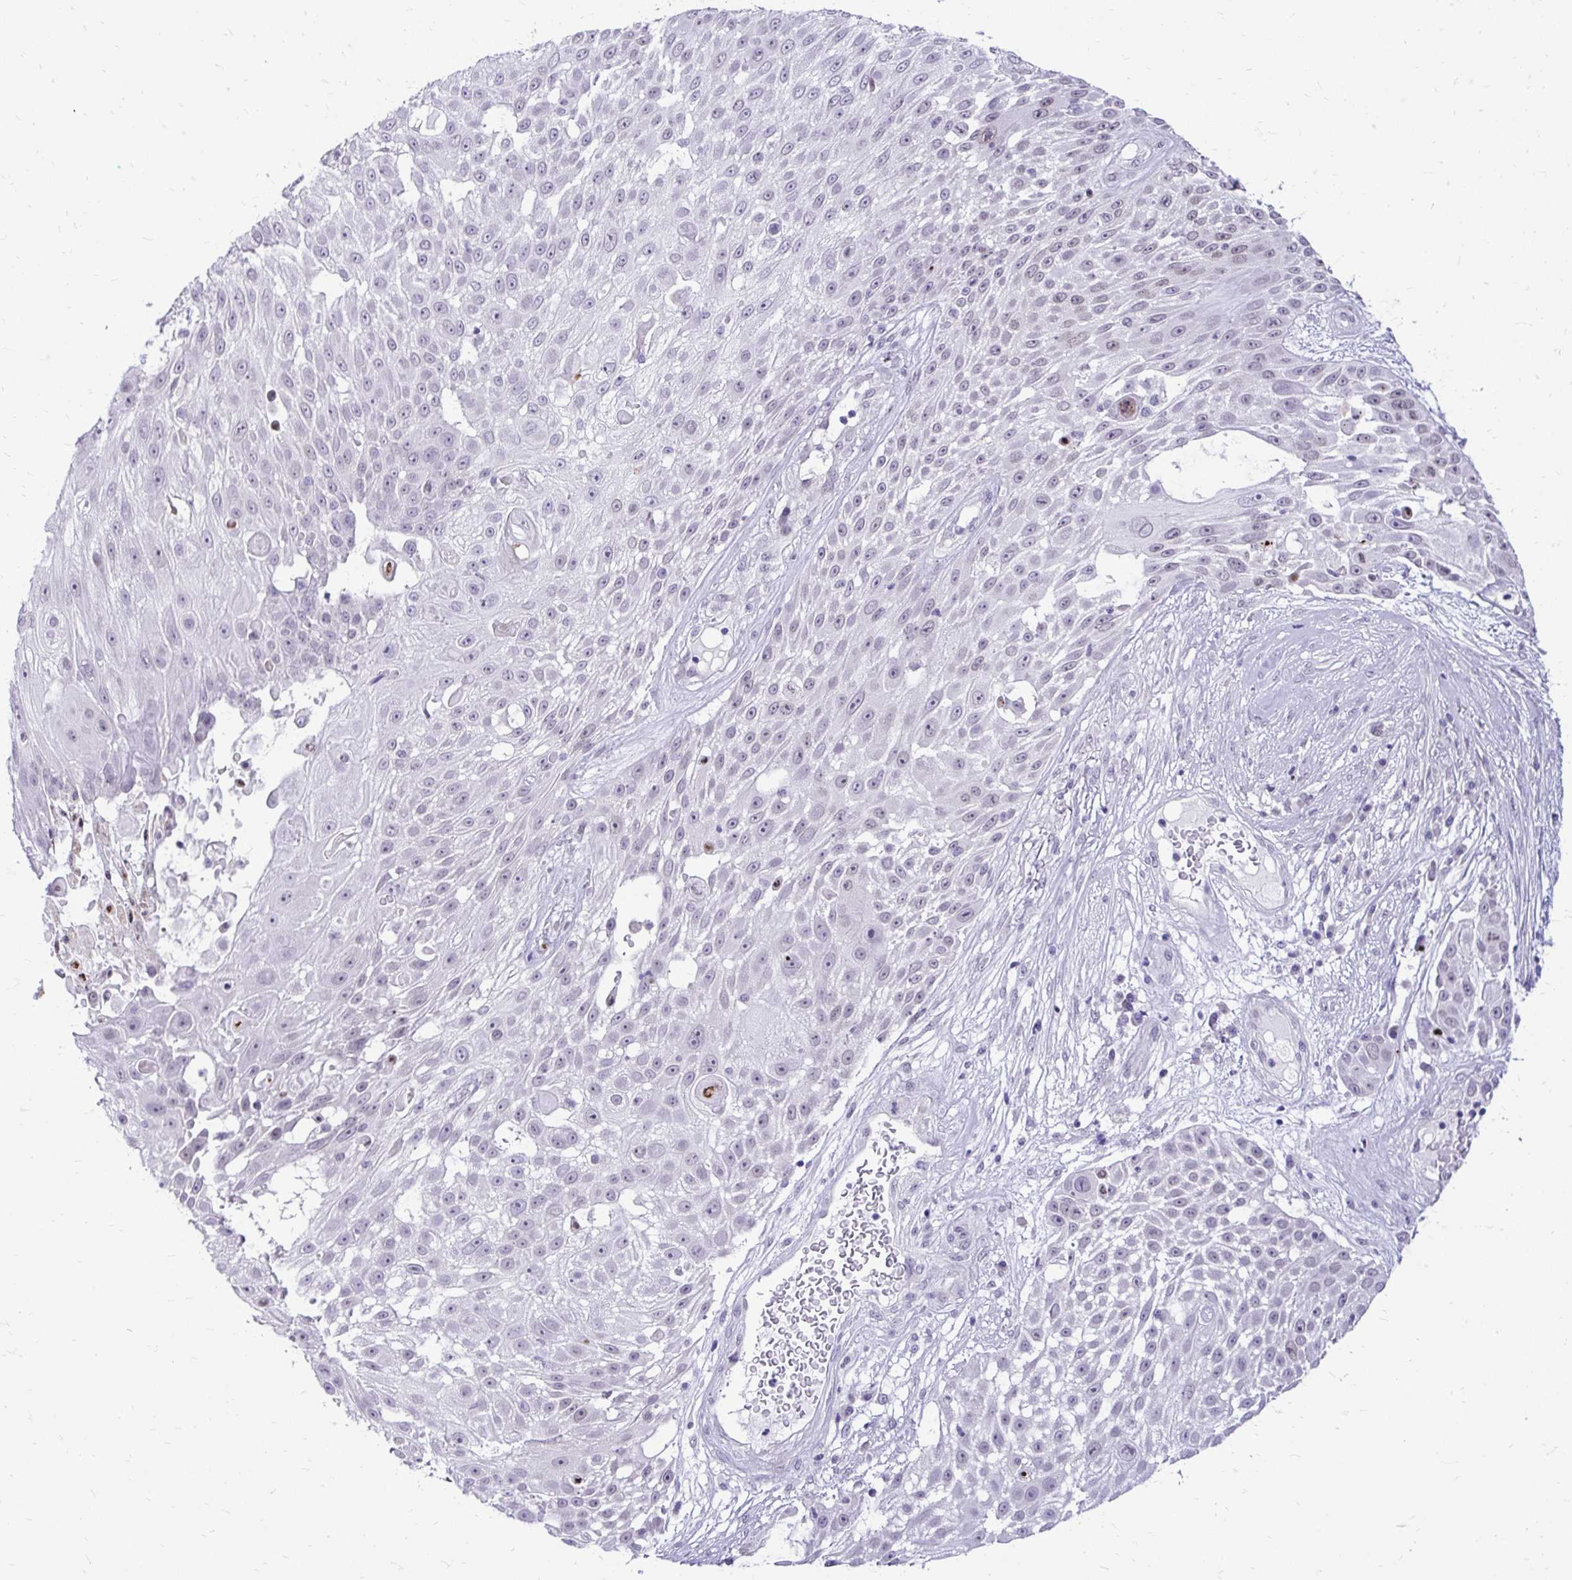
{"staining": {"intensity": "negative", "quantity": "none", "location": "none"}, "tissue": "skin cancer", "cell_type": "Tumor cells", "image_type": "cancer", "snomed": [{"axis": "morphology", "description": "Squamous cell carcinoma, NOS"}, {"axis": "topography", "description": "Skin"}], "caption": "Tumor cells show no significant expression in squamous cell carcinoma (skin).", "gene": "BANF1", "patient": {"sex": "female", "age": 86}}